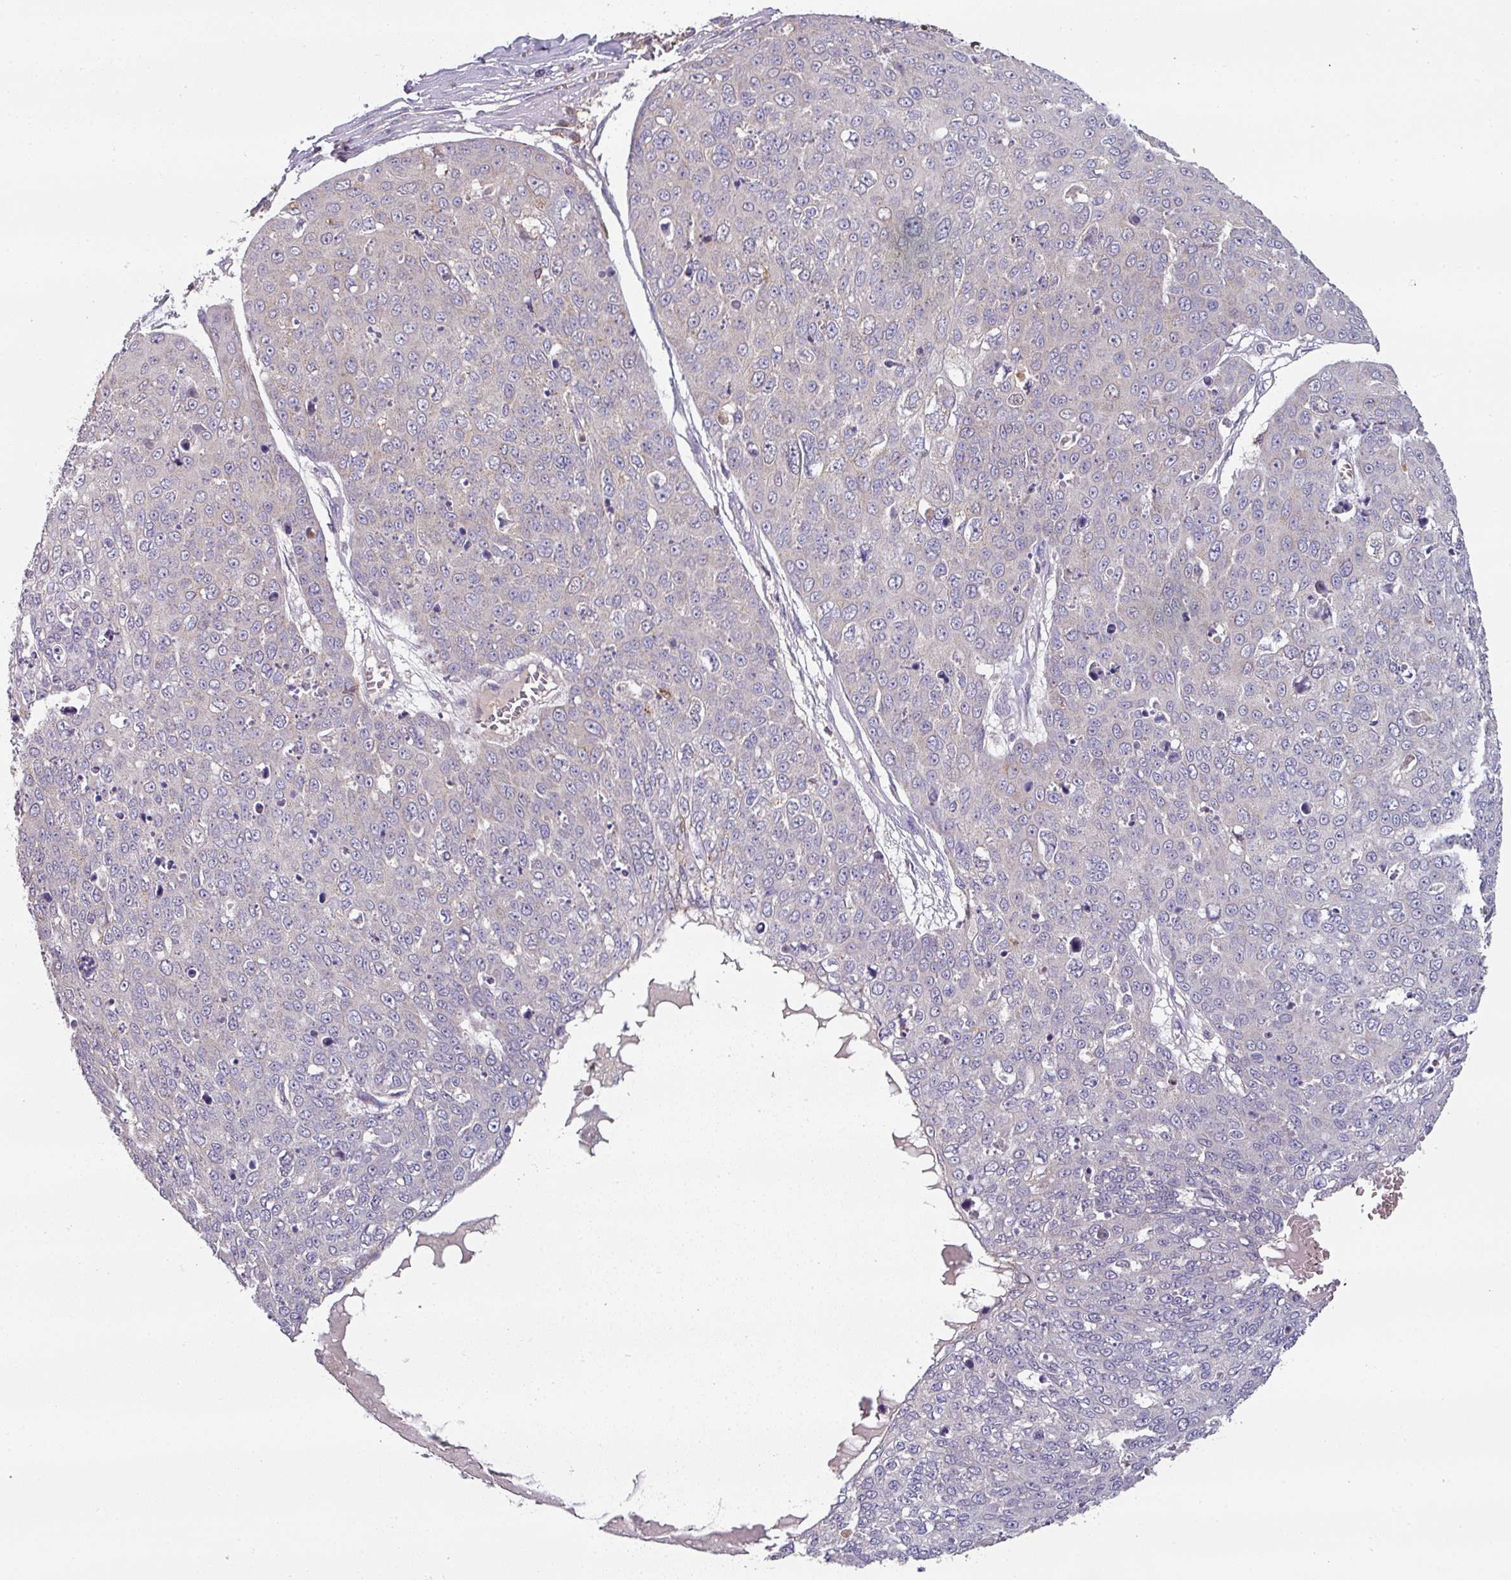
{"staining": {"intensity": "negative", "quantity": "none", "location": "none"}, "tissue": "skin cancer", "cell_type": "Tumor cells", "image_type": "cancer", "snomed": [{"axis": "morphology", "description": "Squamous cell carcinoma, NOS"}, {"axis": "topography", "description": "Skin"}], "caption": "A high-resolution micrograph shows immunohistochemistry staining of skin squamous cell carcinoma, which shows no significant expression in tumor cells. (DAB IHC visualized using brightfield microscopy, high magnification).", "gene": "CD3G", "patient": {"sex": "male", "age": 71}}